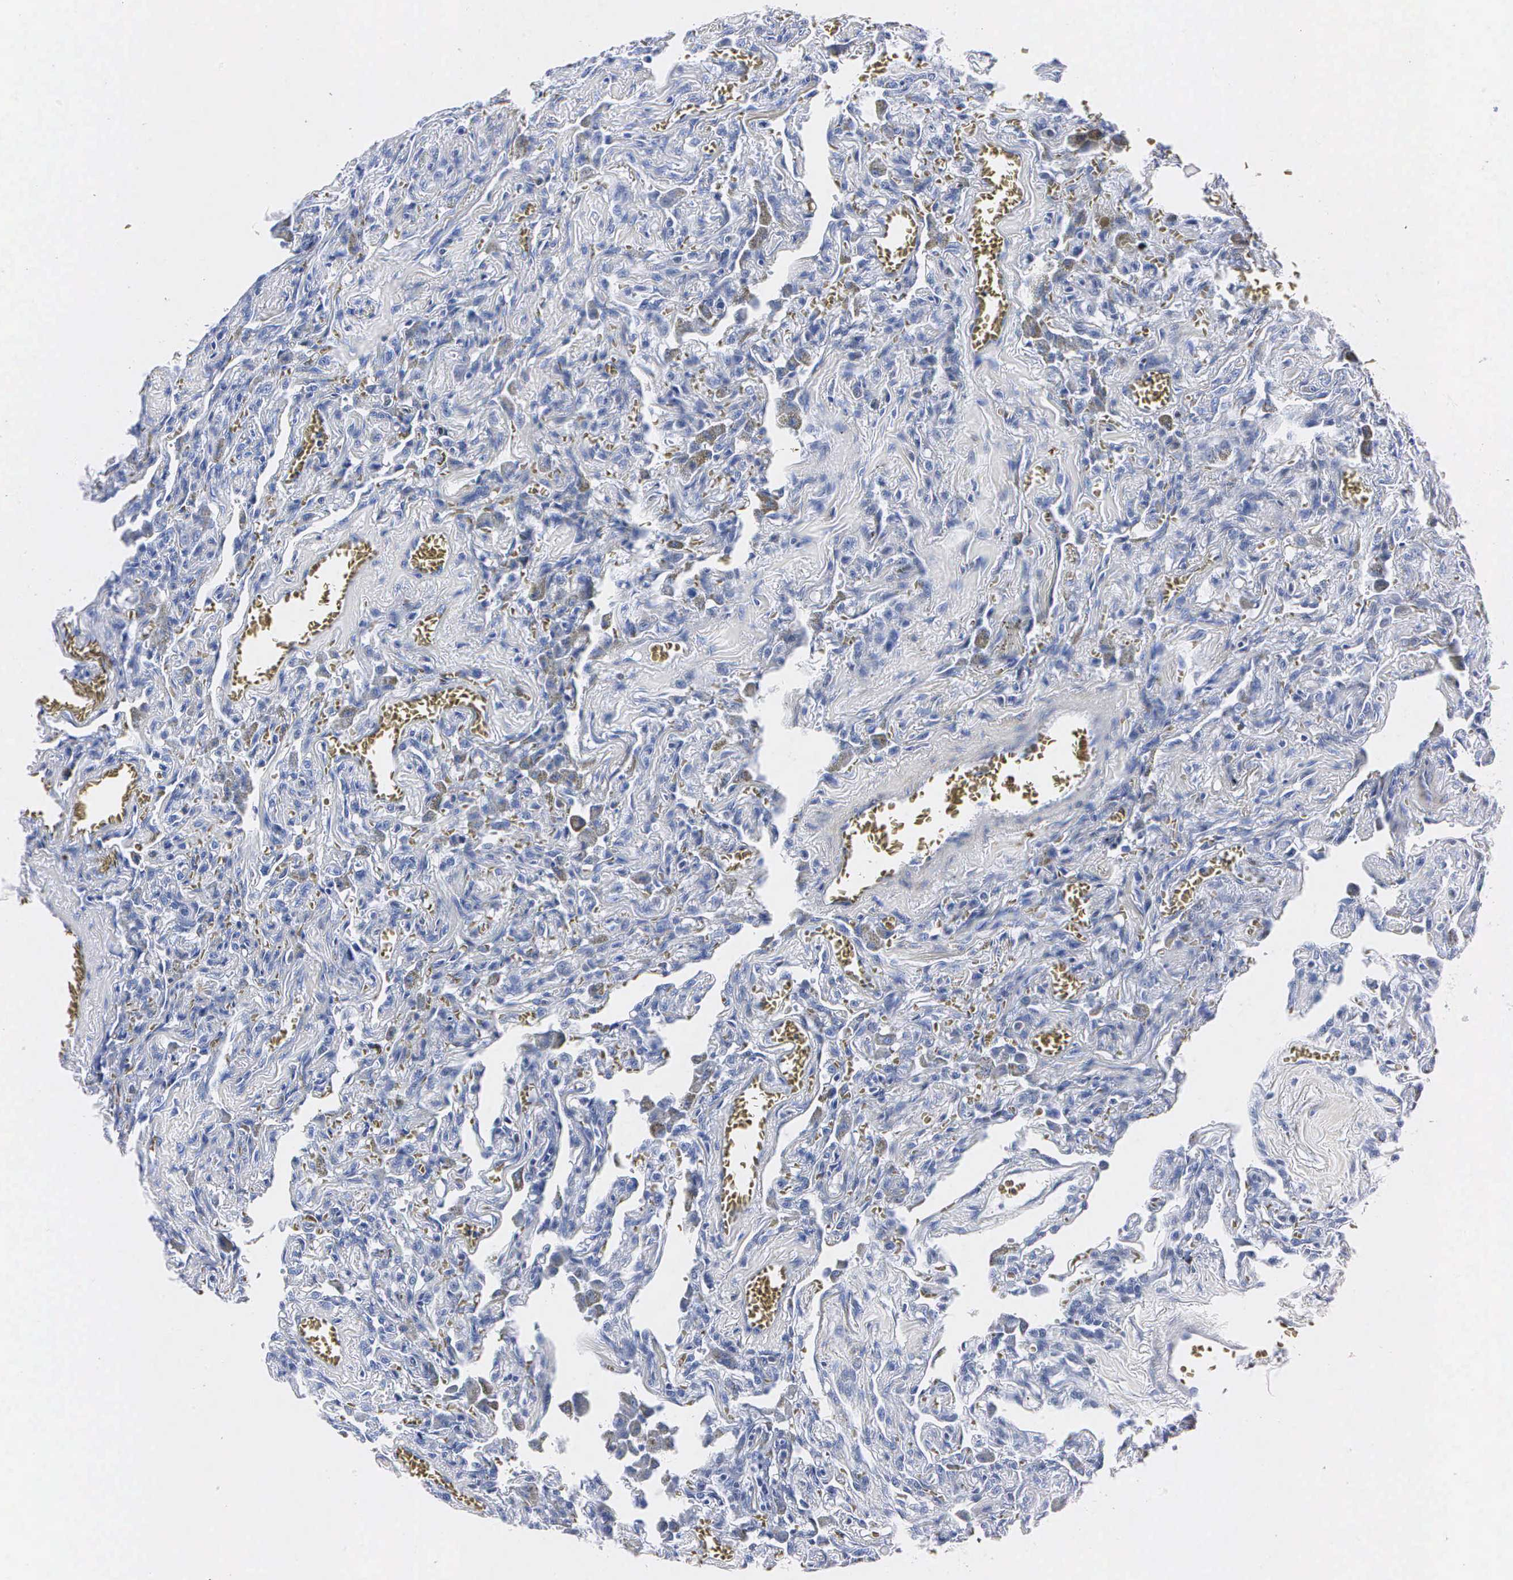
{"staining": {"intensity": "negative", "quantity": "none", "location": "none"}, "tissue": "lung", "cell_type": "Alveolar cells", "image_type": "normal", "snomed": [{"axis": "morphology", "description": "Normal tissue, NOS"}, {"axis": "topography", "description": "Lung"}], "caption": "A high-resolution photomicrograph shows immunohistochemistry staining of normal lung, which shows no significant expression in alveolar cells. The staining is performed using DAB brown chromogen with nuclei counter-stained in using hematoxylin.", "gene": "ENO2", "patient": {"sex": "male", "age": 73}}